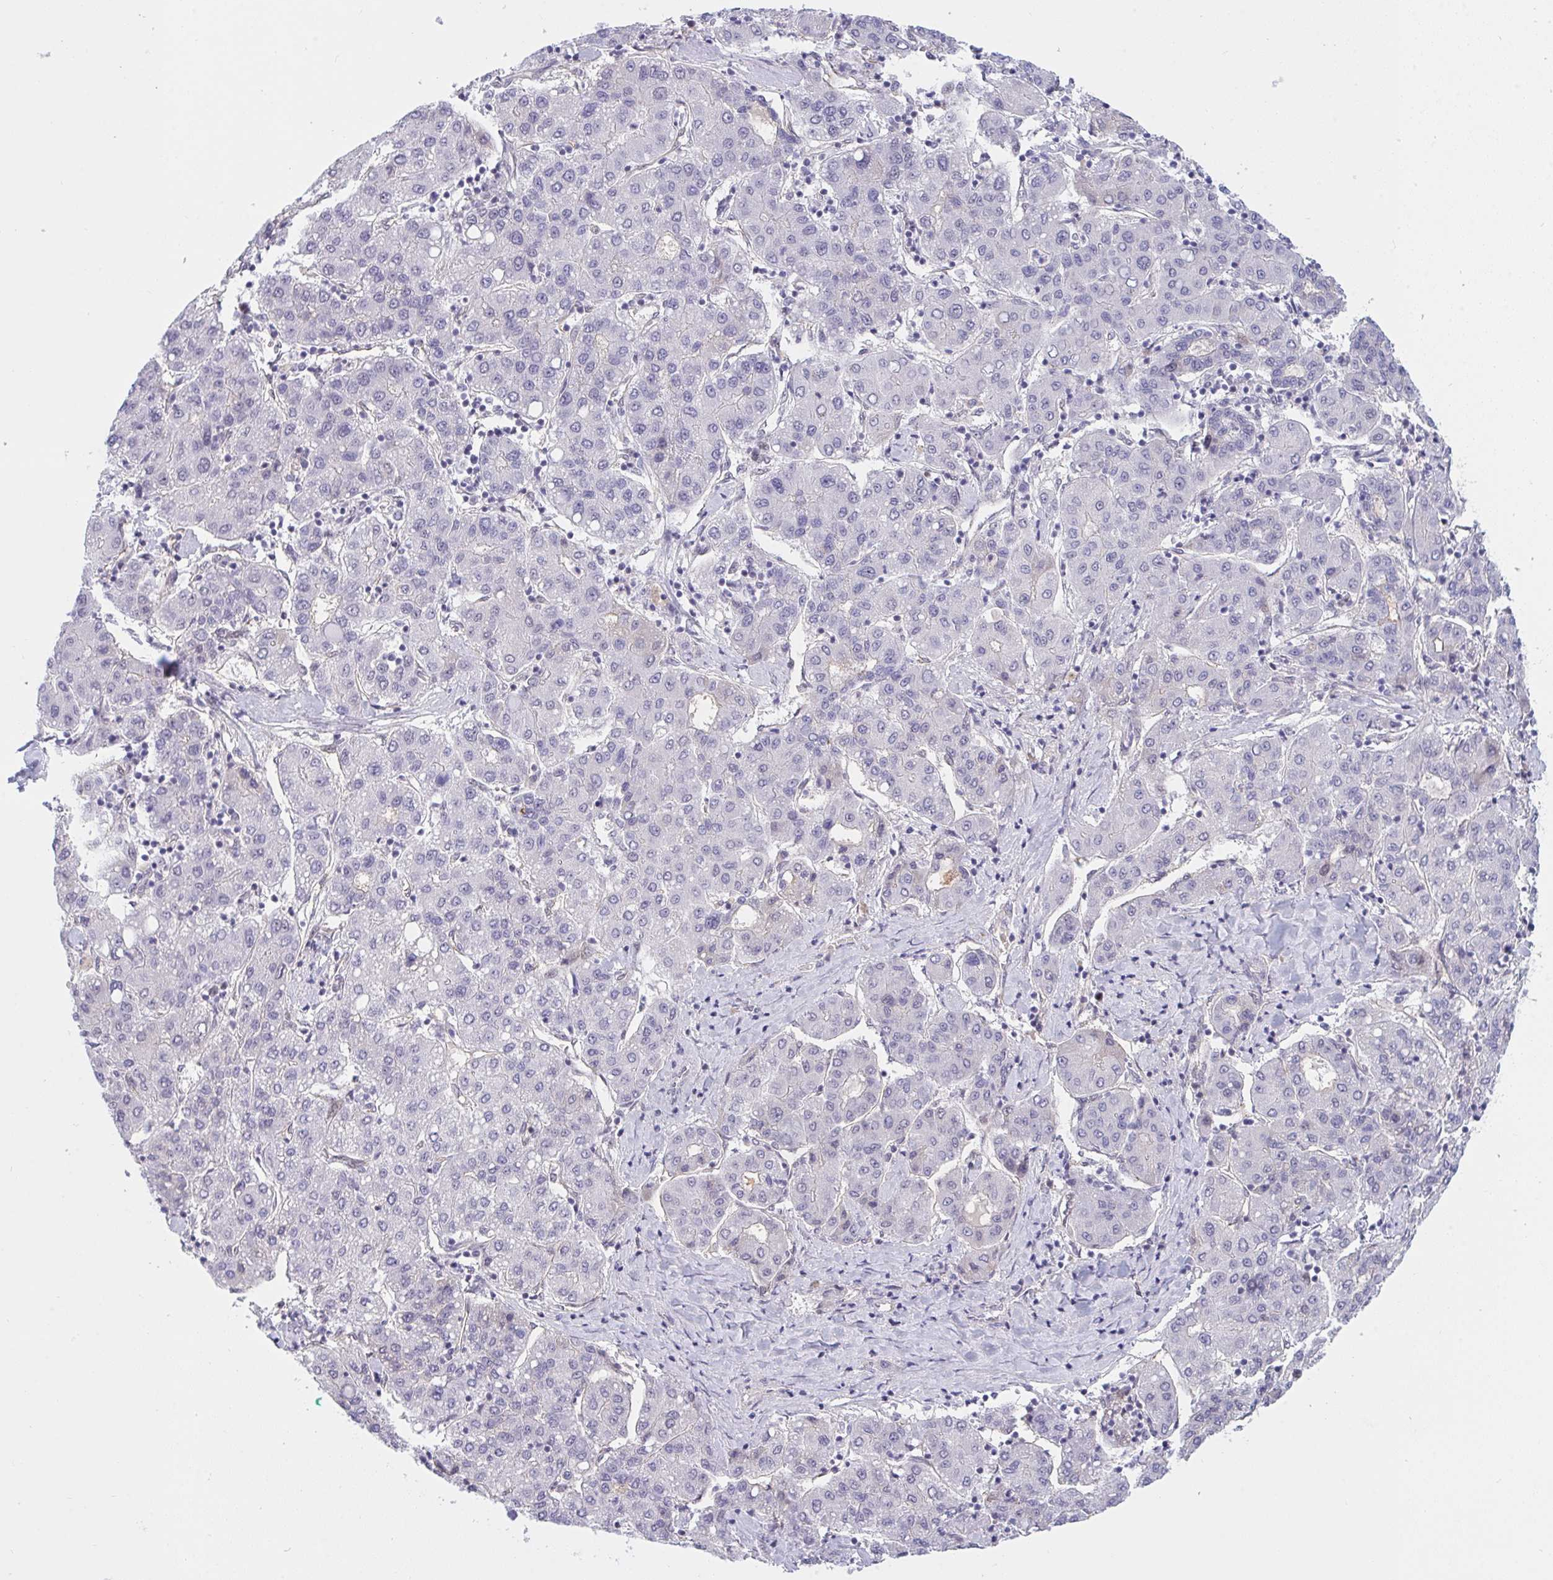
{"staining": {"intensity": "negative", "quantity": "none", "location": "none"}, "tissue": "liver cancer", "cell_type": "Tumor cells", "image_type": "cancer", "snomed": [{"axis": "morphology", "description": "Carcinoma, Hepatocellular, NOS"}, {"axis": "topography", "description": "Liver"}], "caption": "Tumor cells show no significant staining in hepatocellular carcinoma (liver).", "gene": "DSCAML1", "patient": {"sex": "male", "age": 65}}